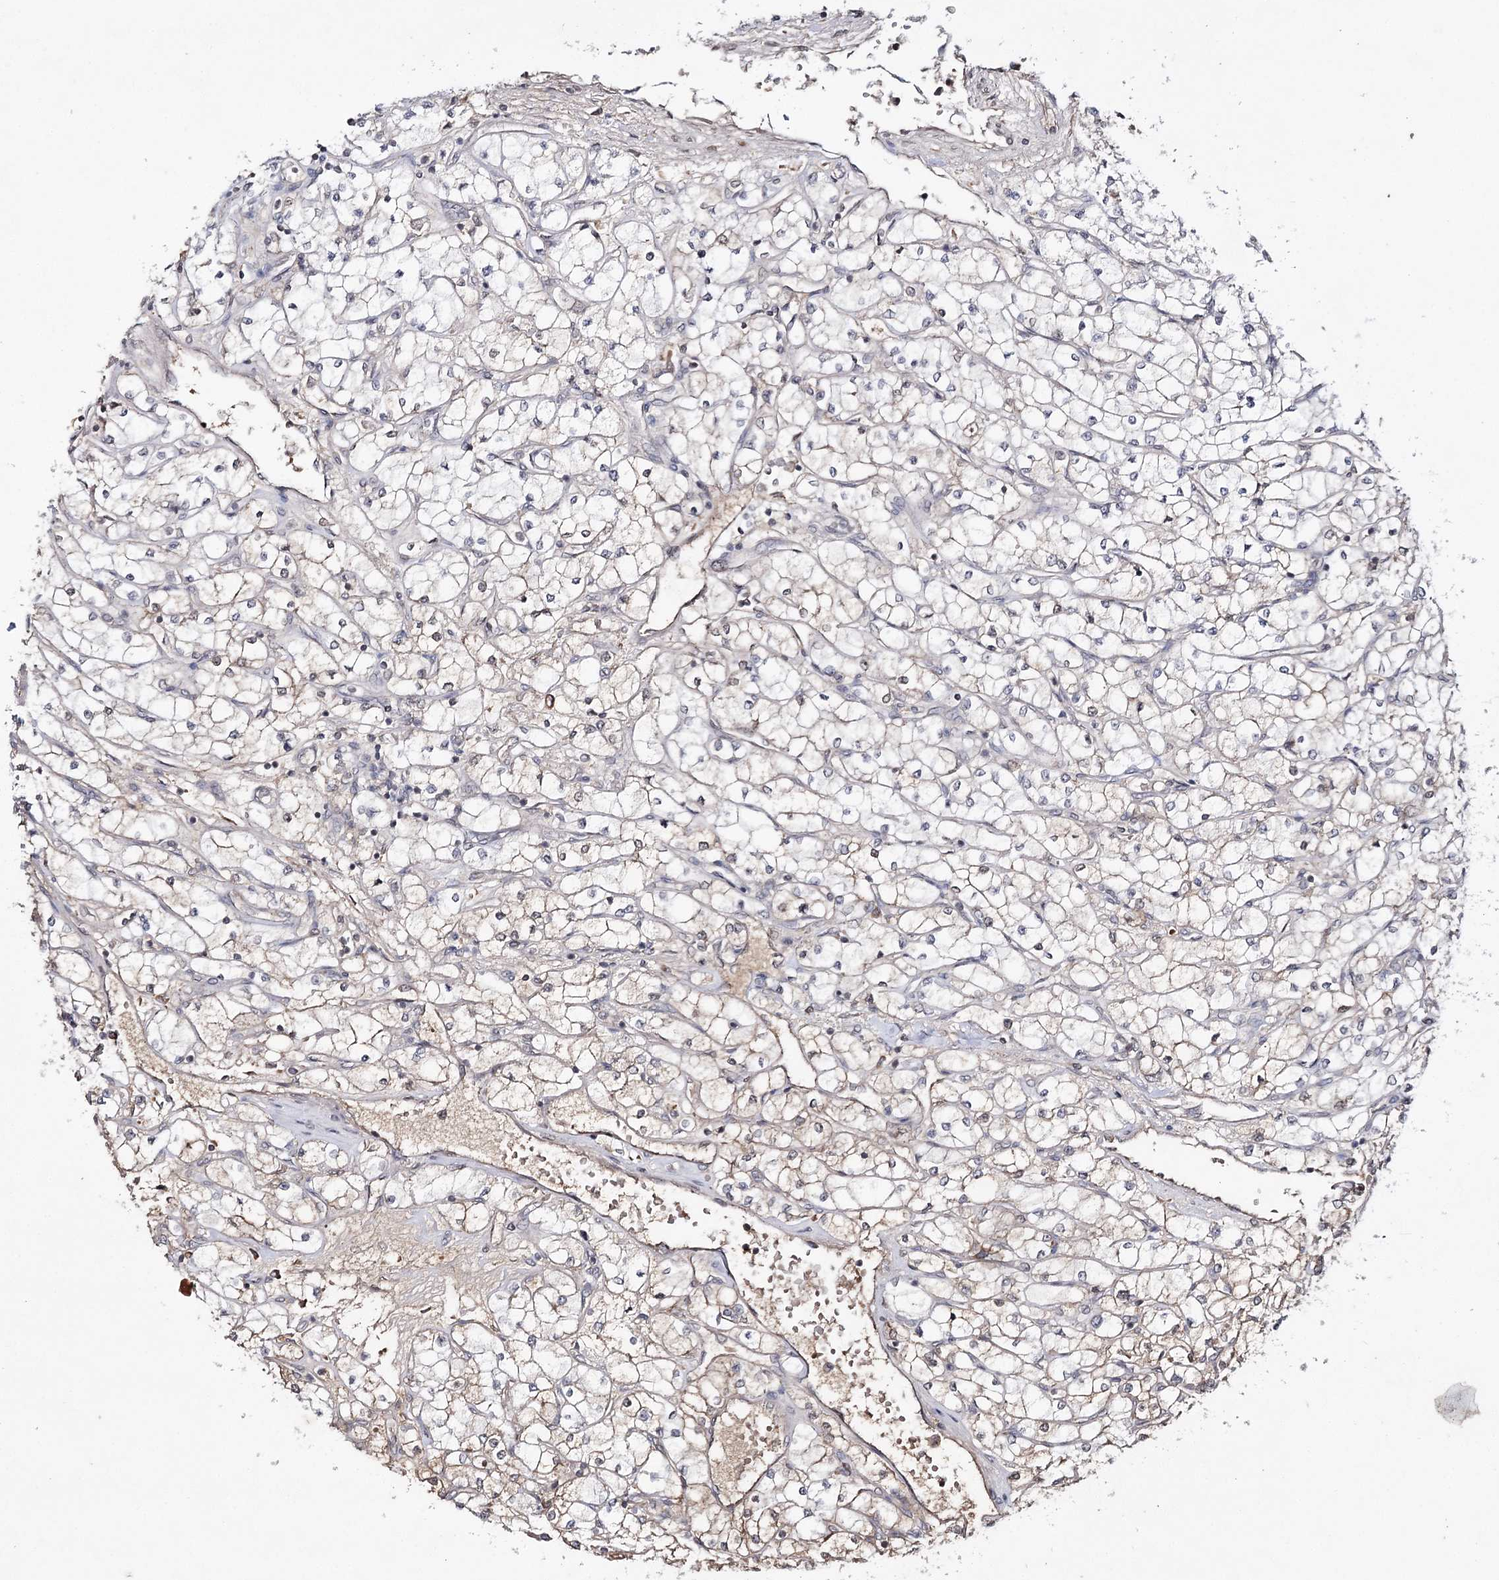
{"staining": {"intensity": "weak", "quantity": "<25%", "location": "cytoplasmic/membranous"}, "tissue": "renal cancer", "cell_type": "Tumor cells", "image_type": "cancer", "snomed": [{"axis": "morphology", "description": "Adenocarcinoma, NOS"}, {"axis": "topography", "description": "Kidney"}], "caption": "Tumor cells show no significant positivity in adenocarcinoma (renal). Nuclei are stained in blue.", "gene": "SYNGR3", "patient": {"sex": "male", "age": 80}}